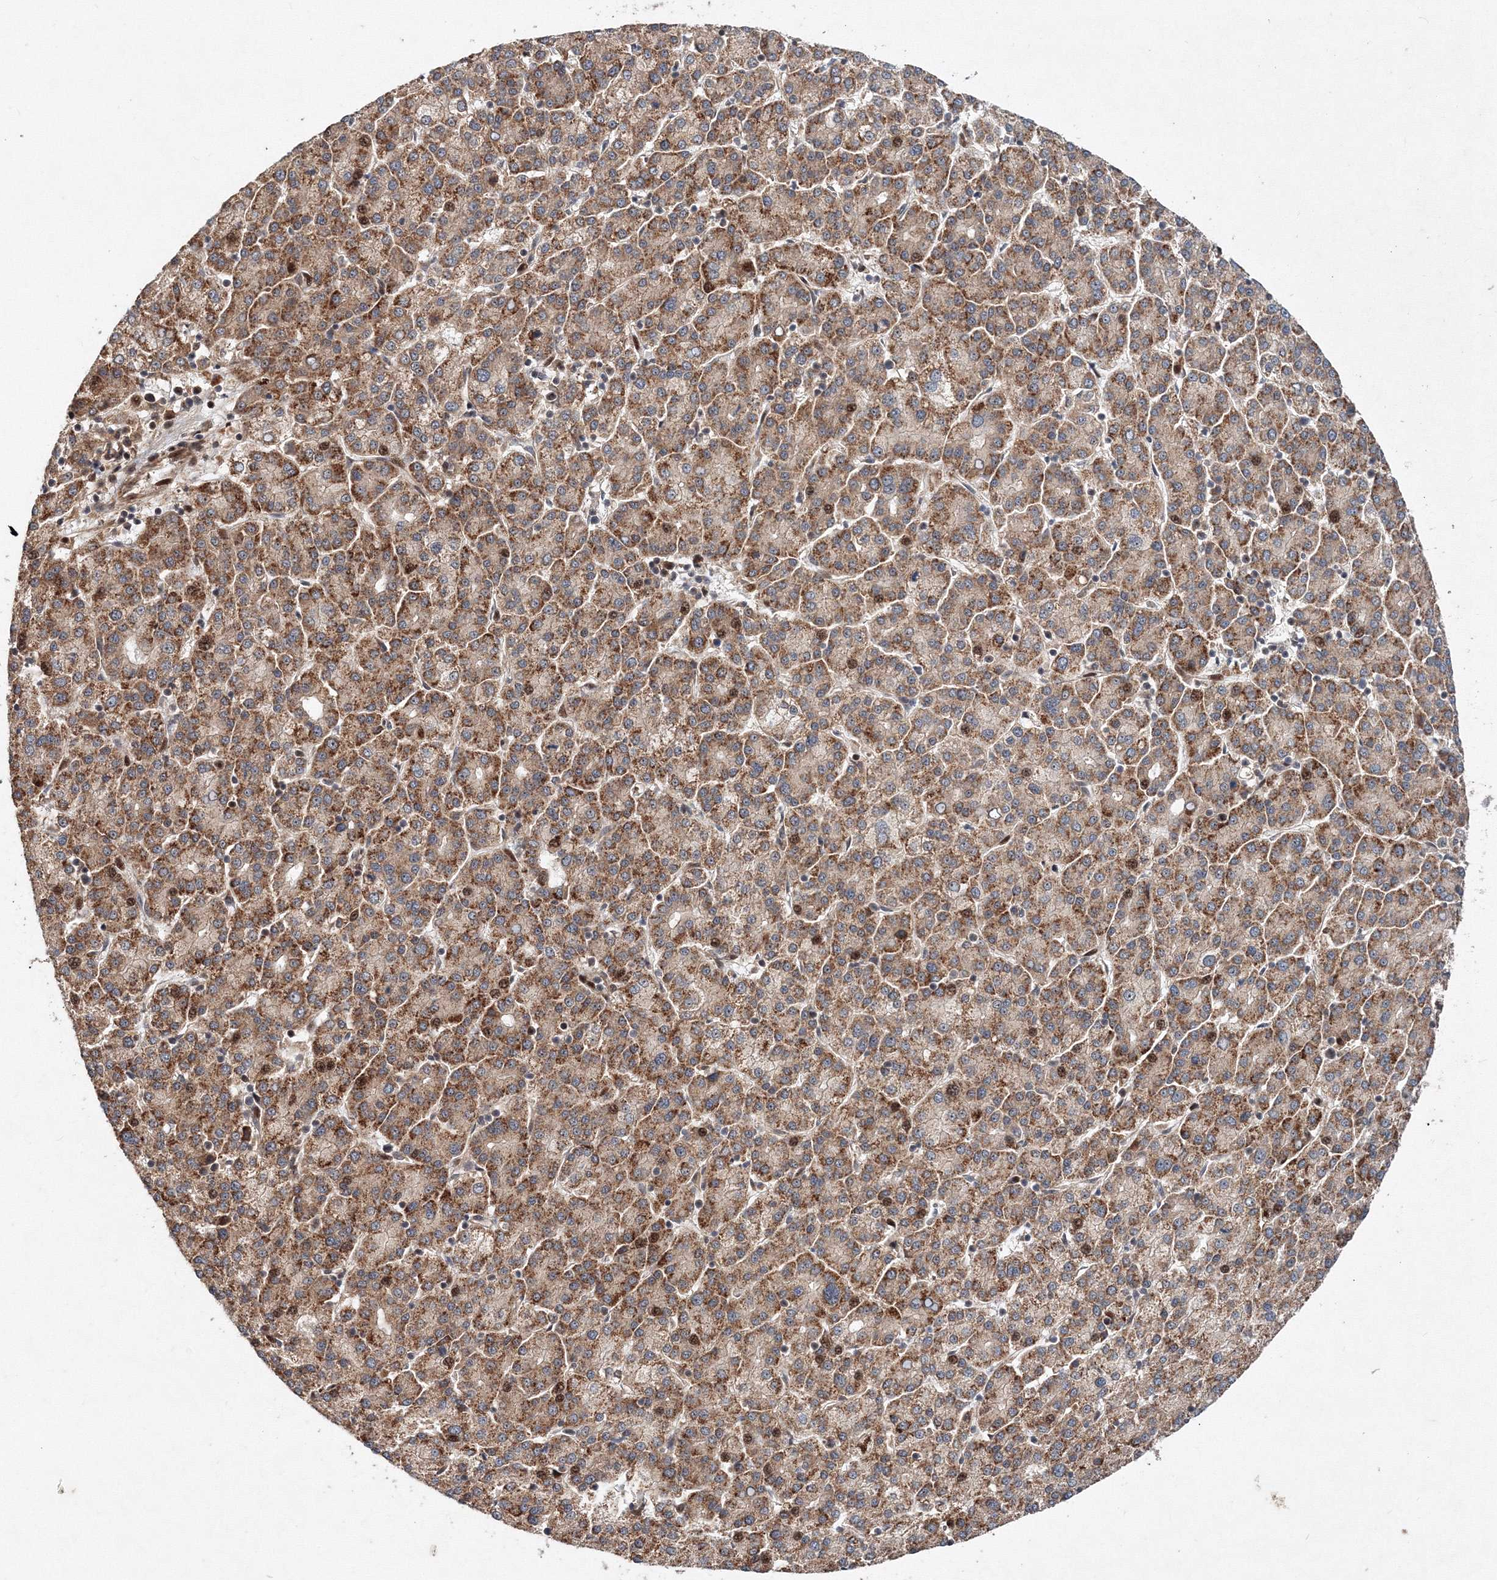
{"staining": {"intensity": "moderate", "quantity": ">75%", "location": "cytoplasmic/membranous"}, "tissue": "liver cancer", "cell_type": "Tumor cells", "image_type": "cancer", "snomed": [{"axis": "morphology", "description": "Carcinoma, Hepatocellular, NOS"}, {"axis": "topography", "description": "Liver"}], "caption": "This is a histology image of IHC staining of hepatocellular carcinoma (liver), which shows moderate staining in the cytoplasmic/membranous of tumor cells.", "gene": "ANKAR", "patient": {"sex": "female", "age": 58}}